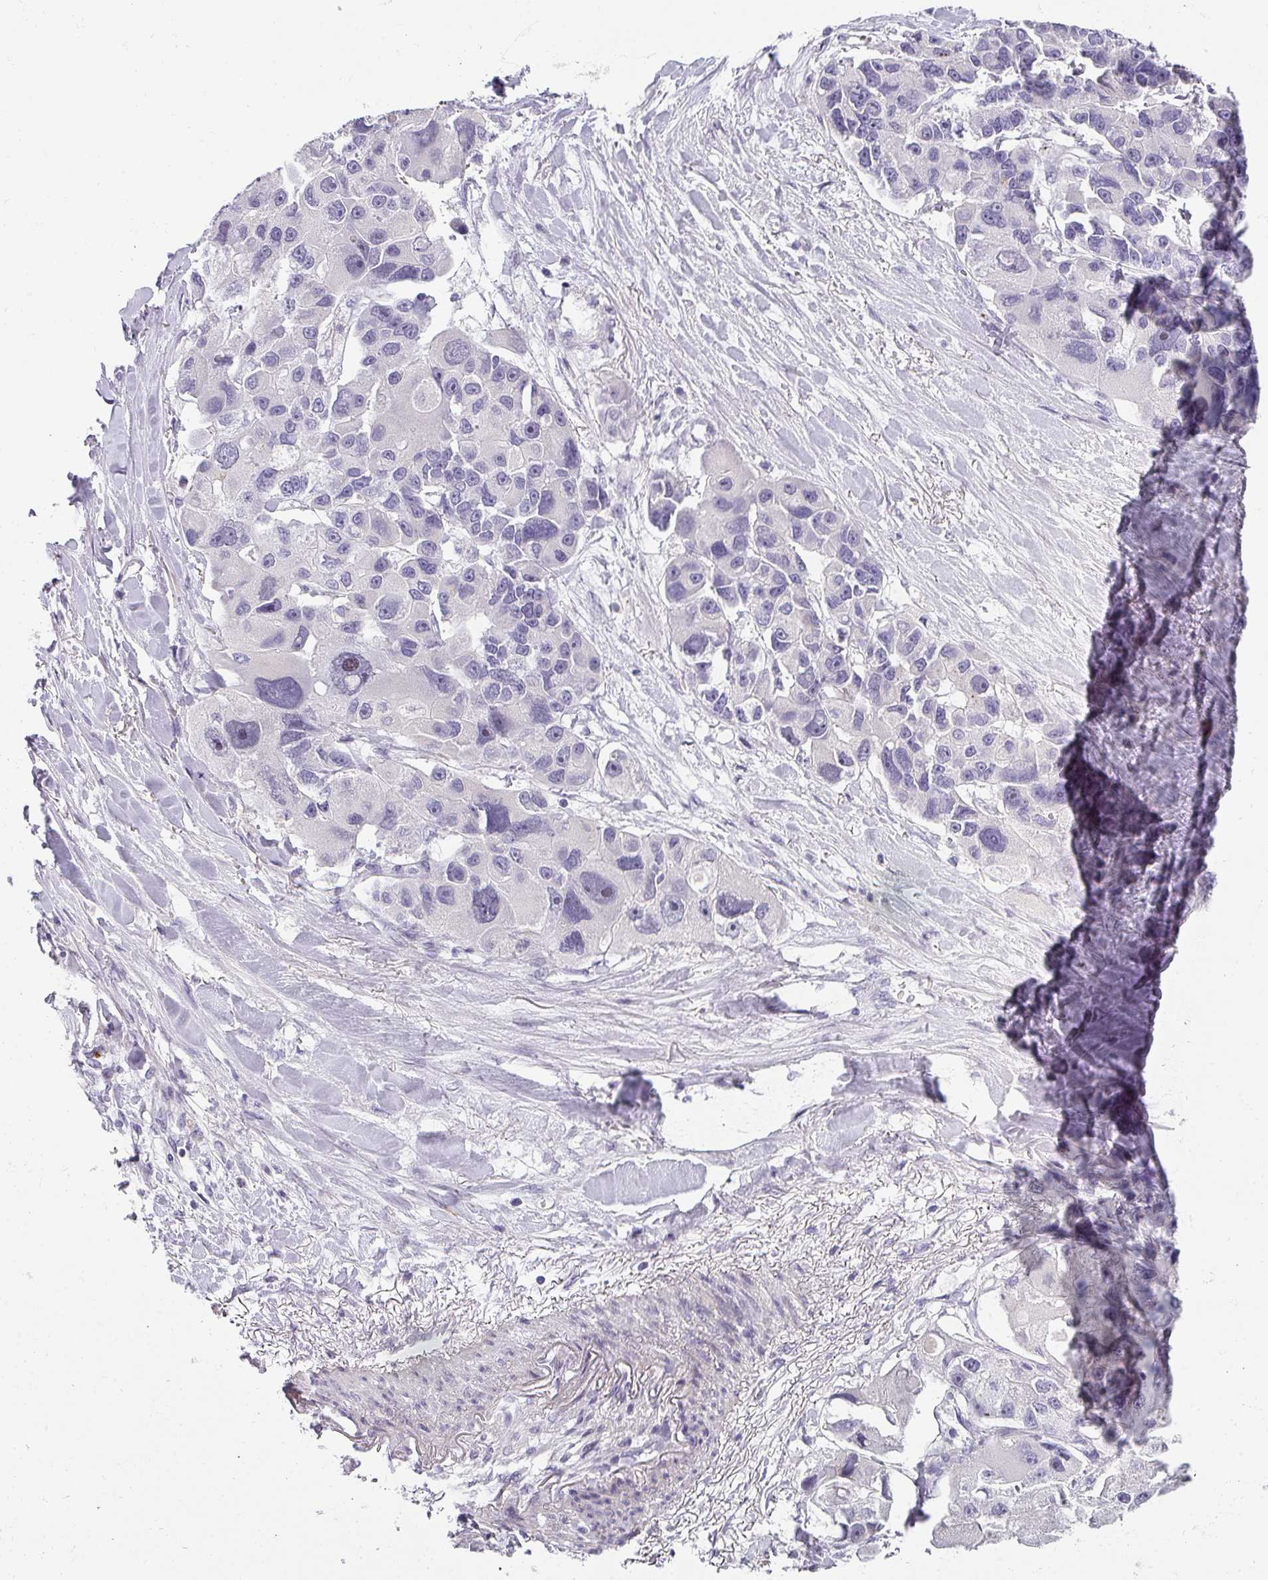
{"staining": {"intensity": "negative", "quantity": "none", "location": "none"}, "tissue": "lung cancer", "cell_type": "Tumor cells", "image_type": "cancer", "snomed": [{"axis": "morphology", "description": "Adenocarcinoma, NOS"}, {"axis": "topography", "description": "Lung"}], "caption": "This image is of lung adenocarcinoma stained with immunohistochemistry to label a protein in brown with the nuclei are counter-stained blue. There is no expression in tumor cells. (DAB (3,3'-diaminobenzidine) immunohistochemistry (IHC) with hematoxylin counter stain).", "gene": "BTLA", "patient": {"sex": "female", "age": 54}}